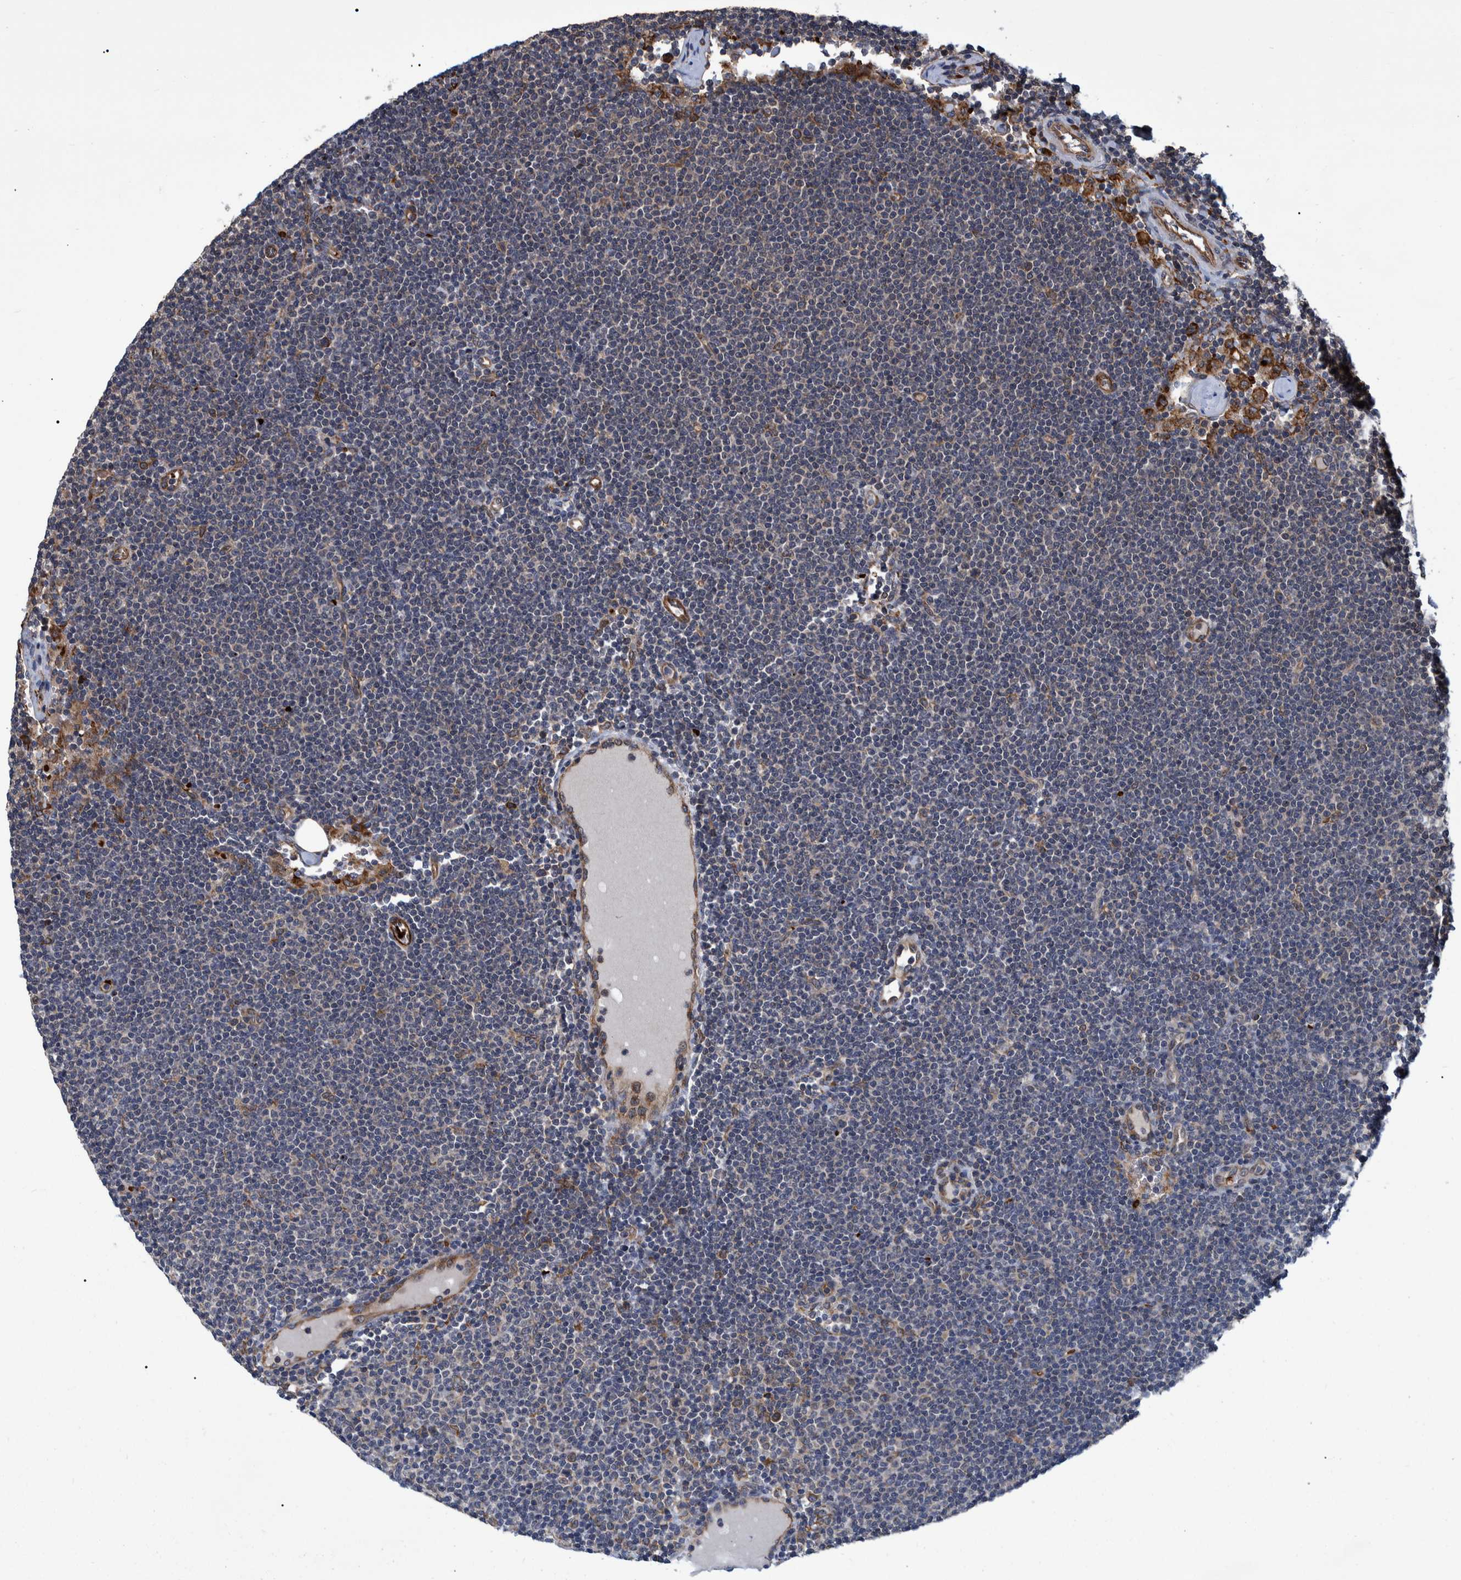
{"staining": {"intensity": "weak", "quantity": "<25%", "location": "cytoplasmic/membranous"}, "tissue": "lymphoma", "cell_type": "Tumor cells", "image_type": "cancer", "snomed": [{"axis": "morphology", "description": "Malignant lymphoma, non-Hodgkin's type, Low grade"}, {"axis": "topography", "description": "Lymph node"}], "caption": "High power microscopy histopathology image of an immunohistochemistry micrograph of malignant lymphoma, non-Hodgkin's type (low-grade), revealing no significant expression in tumor cells.", "gene": "SPAG5", "patient": {"sex": "female", "age": 53}}